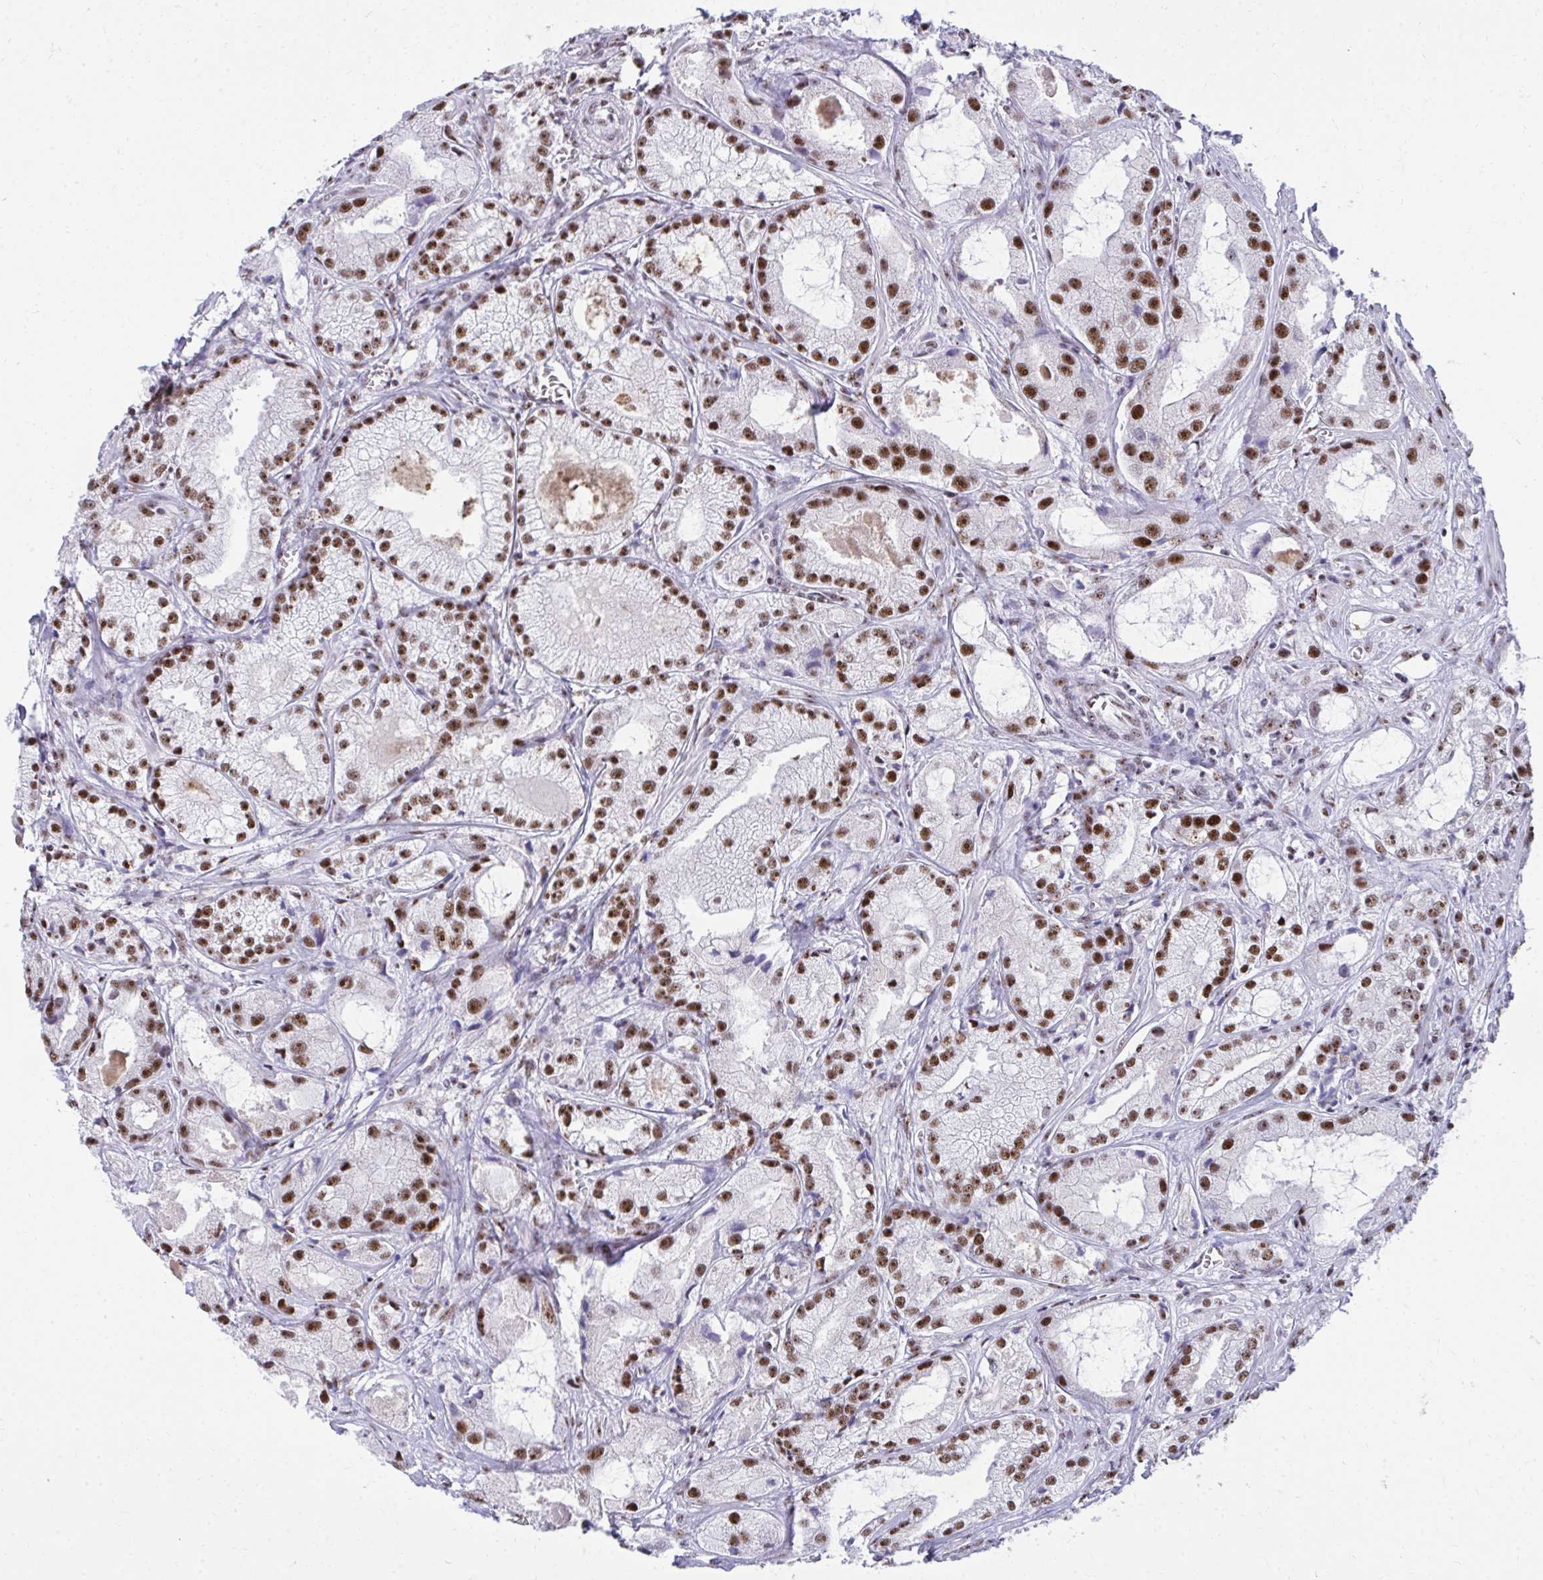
{"staining": {"intensity": "strong", "quantity": ">75%", "location": "nuclear"}, "tissue": "prostate cancer", "cell_type": "Tumor cells", "image_type": "cancer", "snomed": [{"axis": "morphology", "description": "Adenocarcinoma, High grade"}, {"axis": "topography", "description": "Prostate"}], "caption": "Protein expression analysis of human prostate cancer reveals strong nuclear expression in about >75% of tumor cells. The staining is performed using DAB (3,3'-diaminobenzidine) brown chromogen to label protein expression. The nuclei are counter-stained blue using hematoxylin.", "gene": "PELP1", "patient": {"sex": "male", "age": 64}}